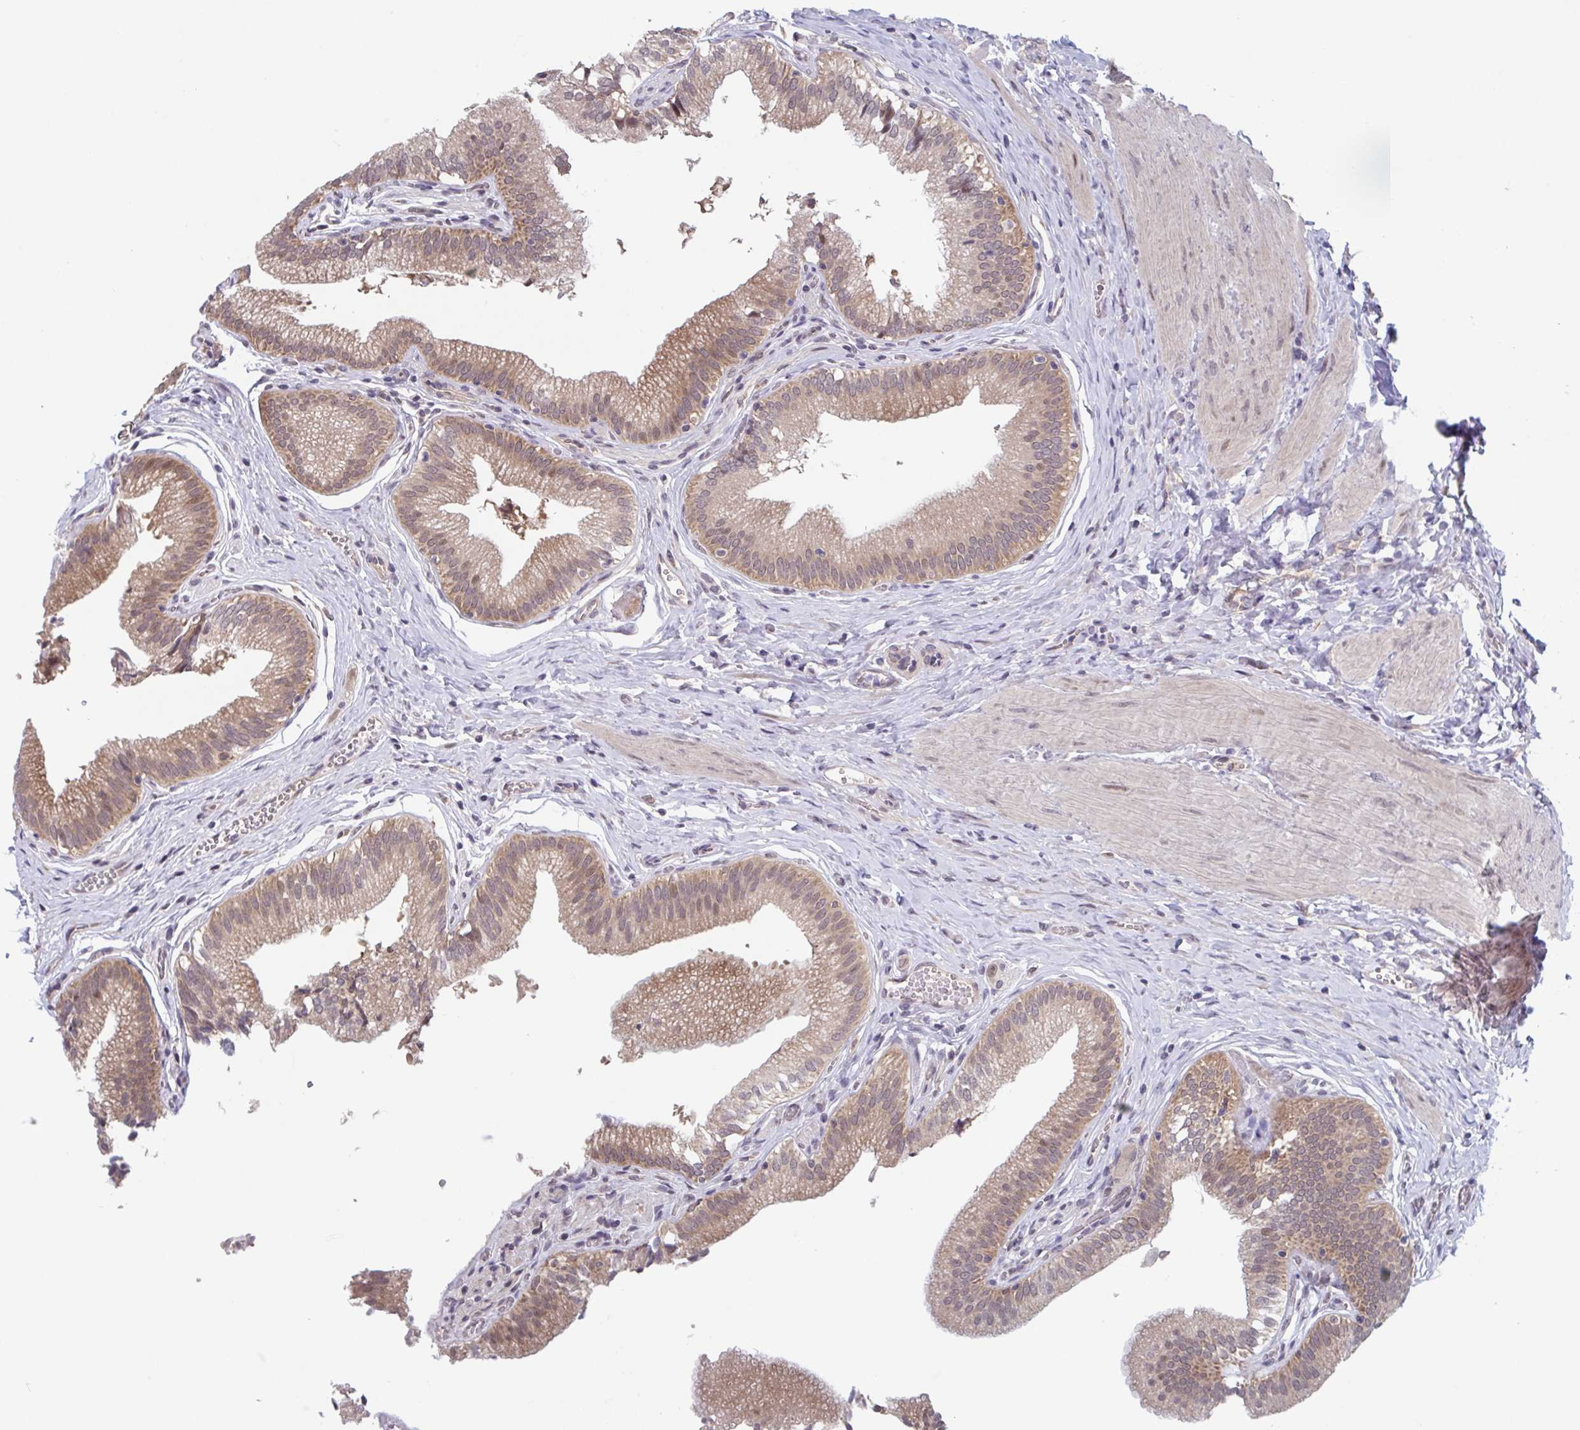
{"staining": {"intensity": "moderate", "quantity": ">75%", "location": "cytoplasmic/membranous,nuclear"}, "tissue": "gallbladder", "cell_type": "Glandular cells", "image_type": "normal", "snomed": [{"axis": "morphology", "description": "Normal tissue, NOS"}, {"axis": "topography", "description": "Gallbladder"}, {"axis": "topography", "description": "Peripheral nerve tissue"}], "caption": "Immunohistochemistry (IHC) micrograph of benign gallbladder: gallbladder stained using IHC shows medium levels of moderate protein expression localized specifically in the cytoplasmic/membranous,nuclear of glandular cells, appearing as a cytoplasmic/membranous,nuclear brown color.", "gene": "RIOK1", "patient": {"sex": "male", "age": 17}}